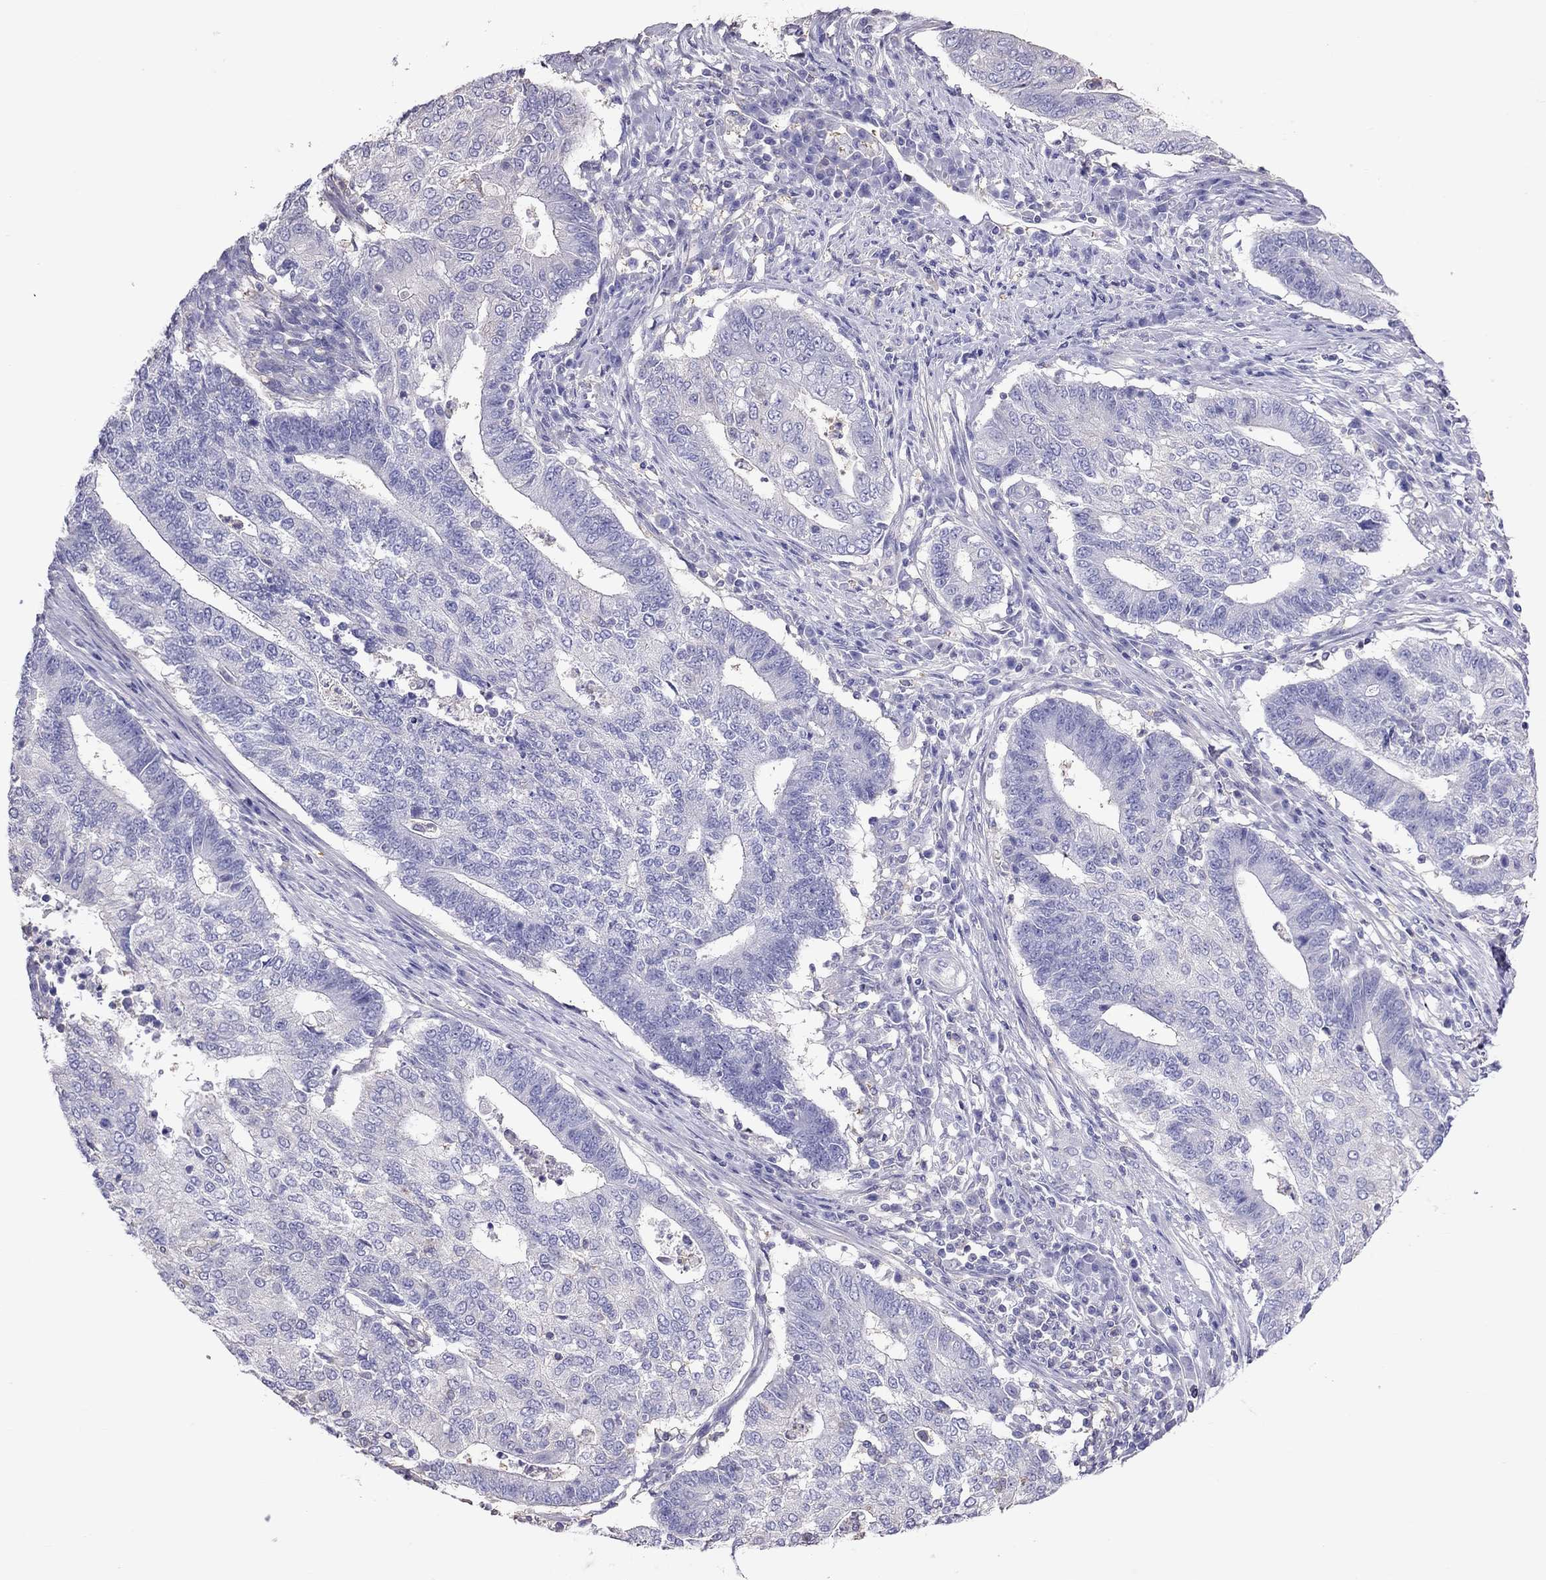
{"staining": {"intensity": "negative", "quantity": "none", "location": "none"}, "tissue": "endometrial cancer", "cell_type": "Tumor cells", "image_type": "cancer", "snomed": [{"axis": "morphology", "description": "Adenocarcinoma, NOS"}, {"axis": "topography", "description": "Uterus"}, {"axis": "topography", "description": "Endometrium"}], "caption": "Tumor cells are negative for brown protein staining in endometrial cancer.", "gene": "TEX22", "patient": {"sex": "female", "age": 54}}